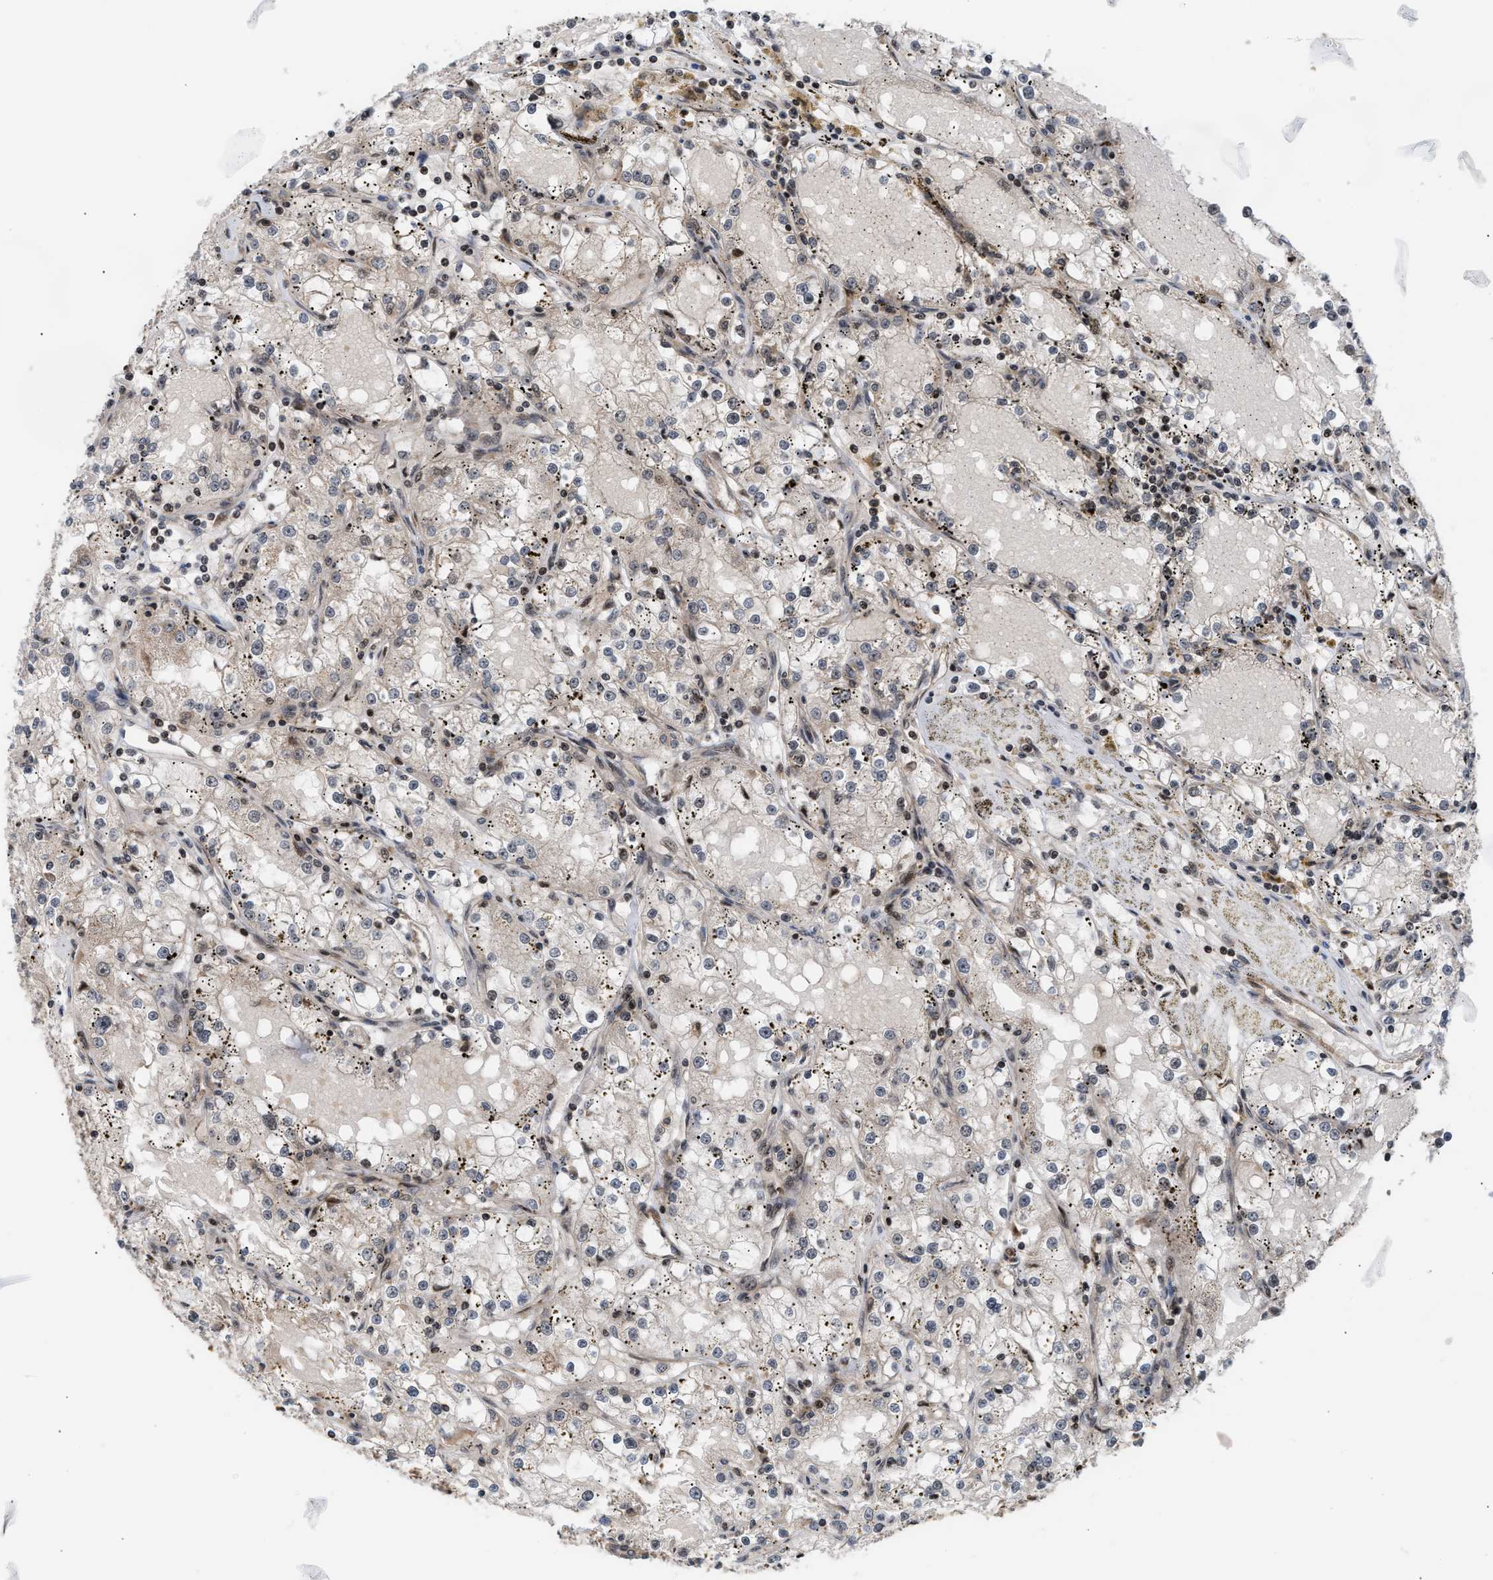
{"staining": {"intensity": "negative", "quantity": "none", "location": "none"}, "tissue": "renal cancer", "cell_type": "Tumor cells", "image_type": "cancer", "snomed": [{"axis": "morphology", "description": "Adenocarcinoma, NOS"}, {"axis": "topography", "description": "Kidney"}], "caption": "Immunohistochemistry (IHC) of renal cancer (adenocarcinoma) reveals no positivity in tumor cells. (Stains: DAB (3,3'-diaminobenzidine) immunohistochemistry with hematoxylin counter stain, Microscopy: brightfield microscopy at high magnification).", "gene": "STAU2", "patient": {"sex": "male", "age": 56}}